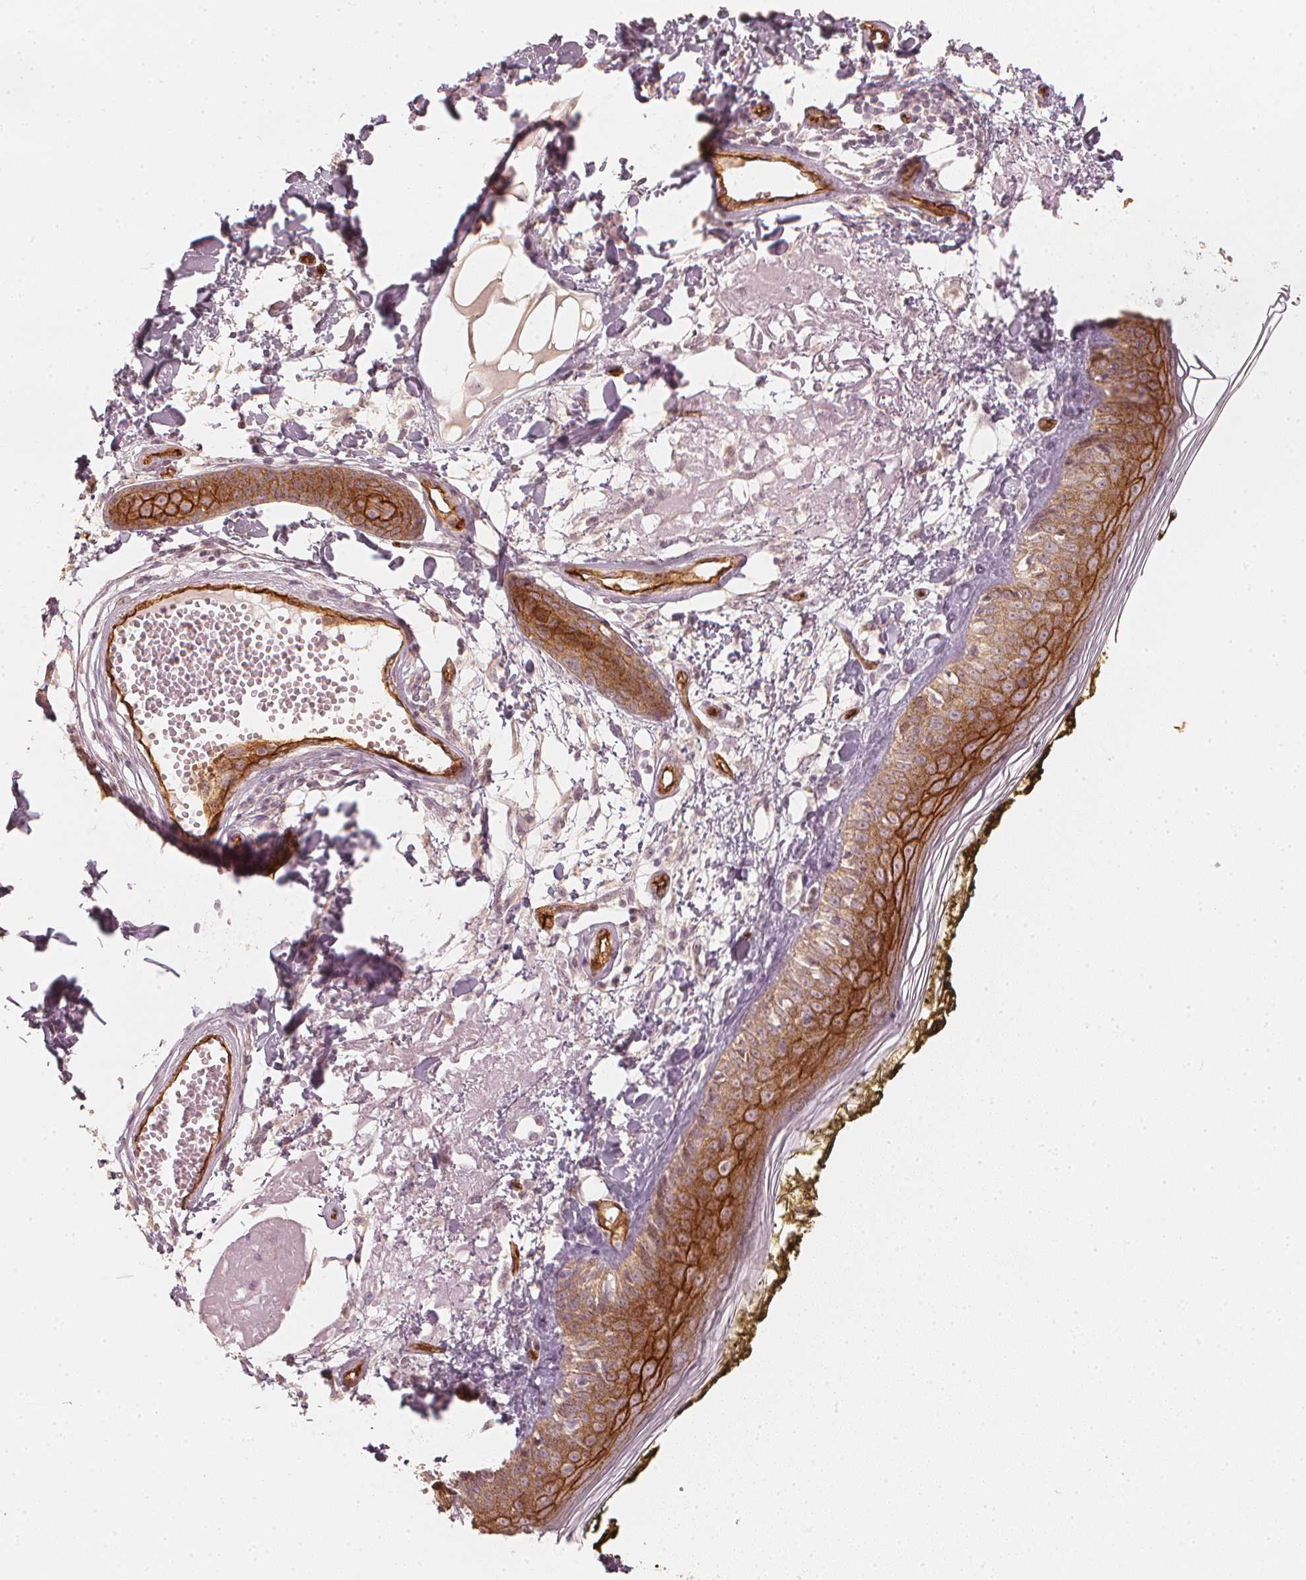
{"staining": {"intensity": "weak", "quantity": "25%-75%", "location": "cytoplasmic/membranous"}, "tissue": "skin", "cell_type": "Fibroblasts", "image_type": "normal", "snomed": [{"axis": "morphology", "description": "Normal tissue, NOS"}, {"axis": "topography", "description": "Skin"}], "caption": "This image shows unremarkable skin stained with immunohistochemistry (IHC) to label a protein in brown. The cytoplasmic/membranous of fibroblasts show weak positivity for the protein. Nuclei are counter-stained blue.", "gene": "CIB1", "patient": {"sex": "male", "age": 76}}